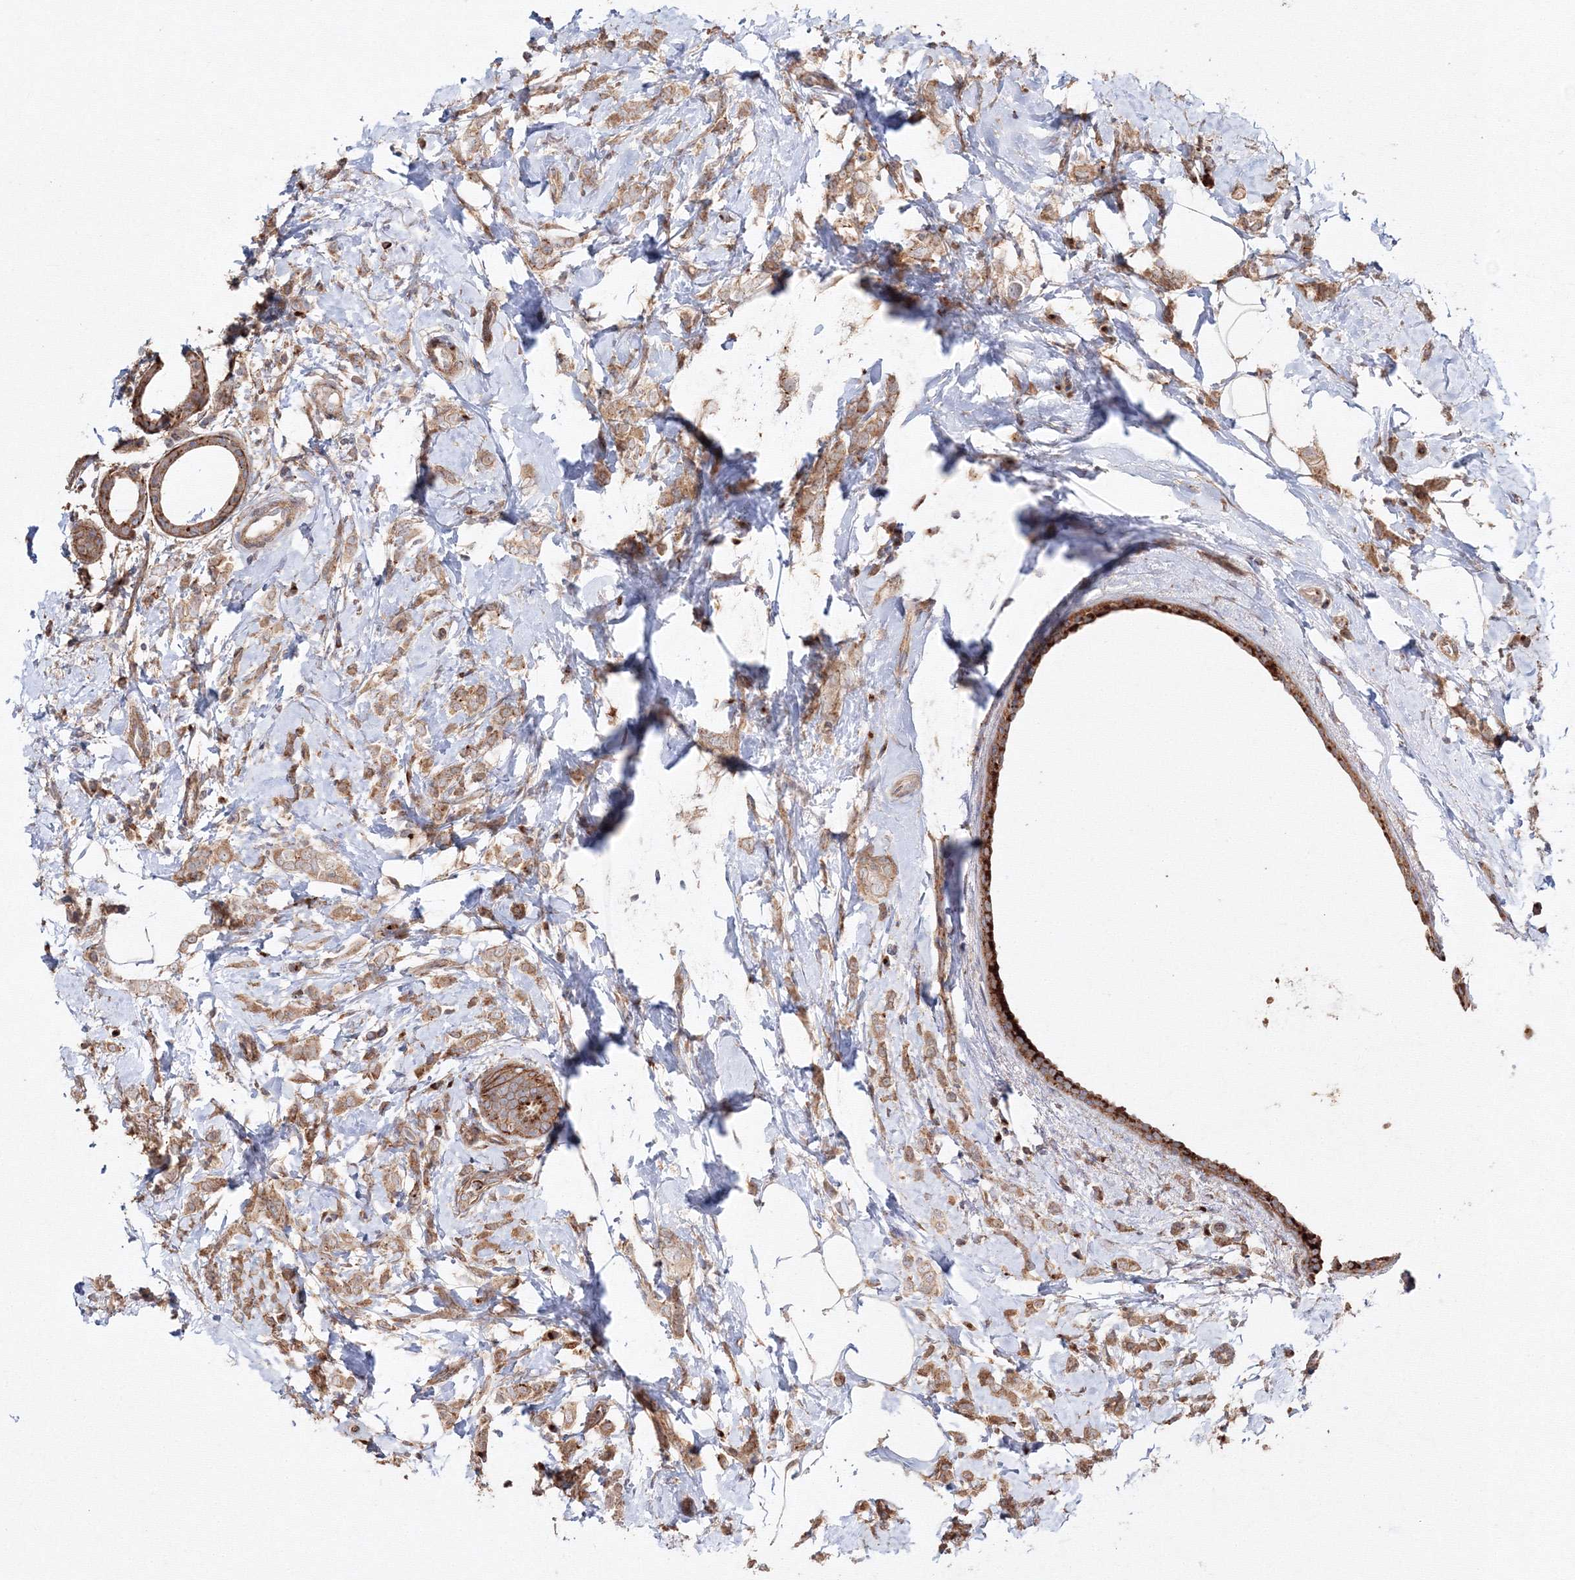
{"staining": {"intensity": "moderate", "quantity": ">75%", "location": "cytoplasmic/membranous"}, "tissue": "breast cancer", "cell_type": "Tumor cells", "image_type": "cancer", "snomed": [{"axis": "morphology", "description": "Lobular carcinoma"}, {"axis": "topography", "description": "Breast"}], "caption": "Immunohistochemical staining of human breast cancer (lobular carcinoma) displays medium levels of moderate cytoplasmic/membranous expression in approximately >75% of tumor cells. (Stains: DAB (3,3'-diaminobenzidine) in brown, nuclei in blue, Microscopy: brightfield microscopy at high magnification).", "gene": "DDO", "patient": {"sex": "female", "age": 47}}